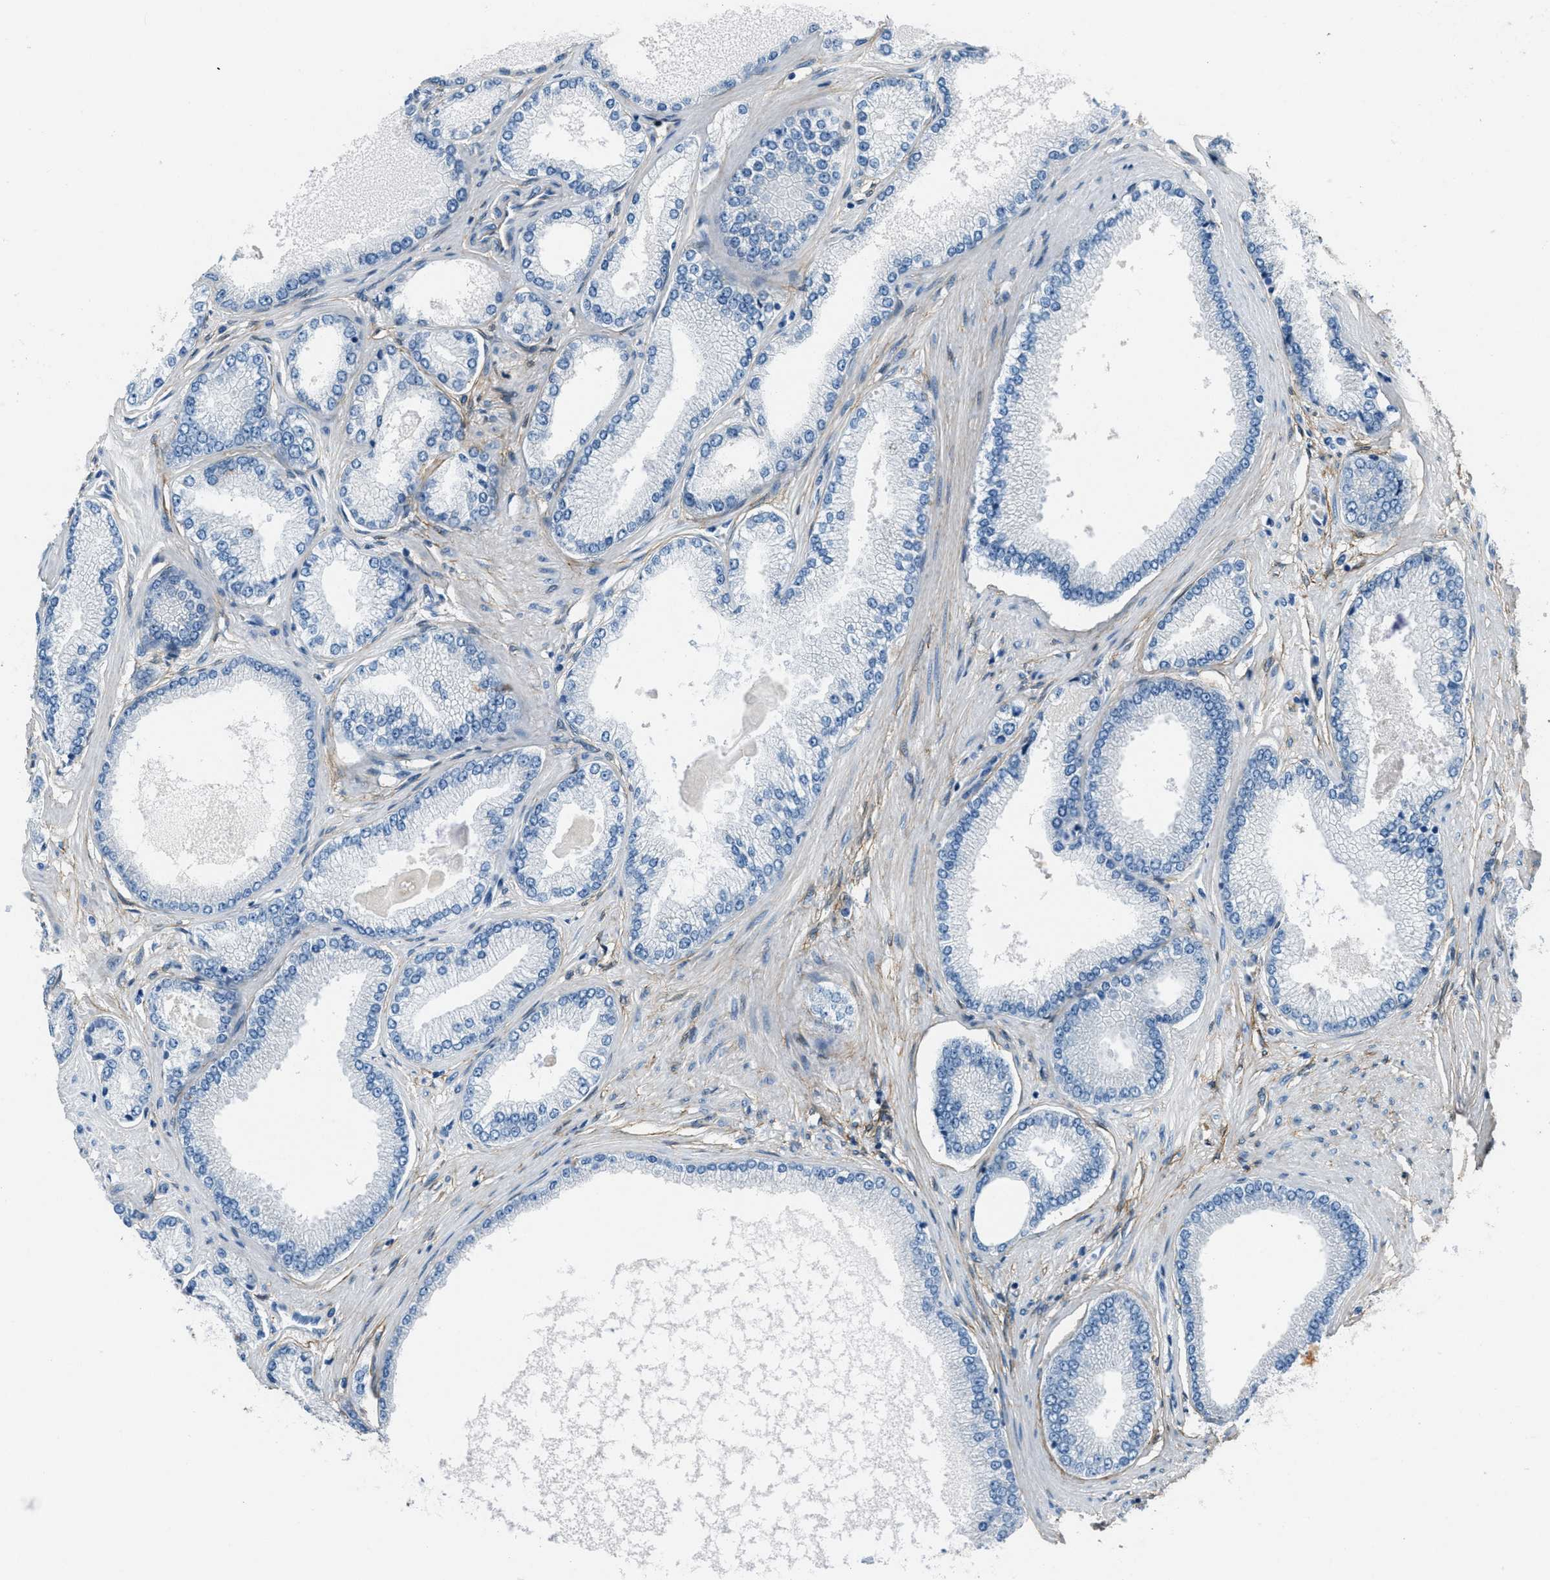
{"staining": {"intensity": "negative", "quantity": "none", "location": "none"}, "tissue": "prostate cancer", "cell_type": "Tumor cells", "image_type": "cancer", "snomed": [{"axis": "morphology", "description": "Adenocarcinoma, High grade"}, {"axis": "topography", "description": "Prostate"}], "caption": "Immunohistochemistry (IHC) image of neoplastic tissue: adenocarcinoma (high-grade) (prostate) stained with DAB (3,3'-diaminobenzidine) displays no significant protein positivity in tumor cells.", "gene": "FBN1", "patient": {"sex": "male", "age": 61}}